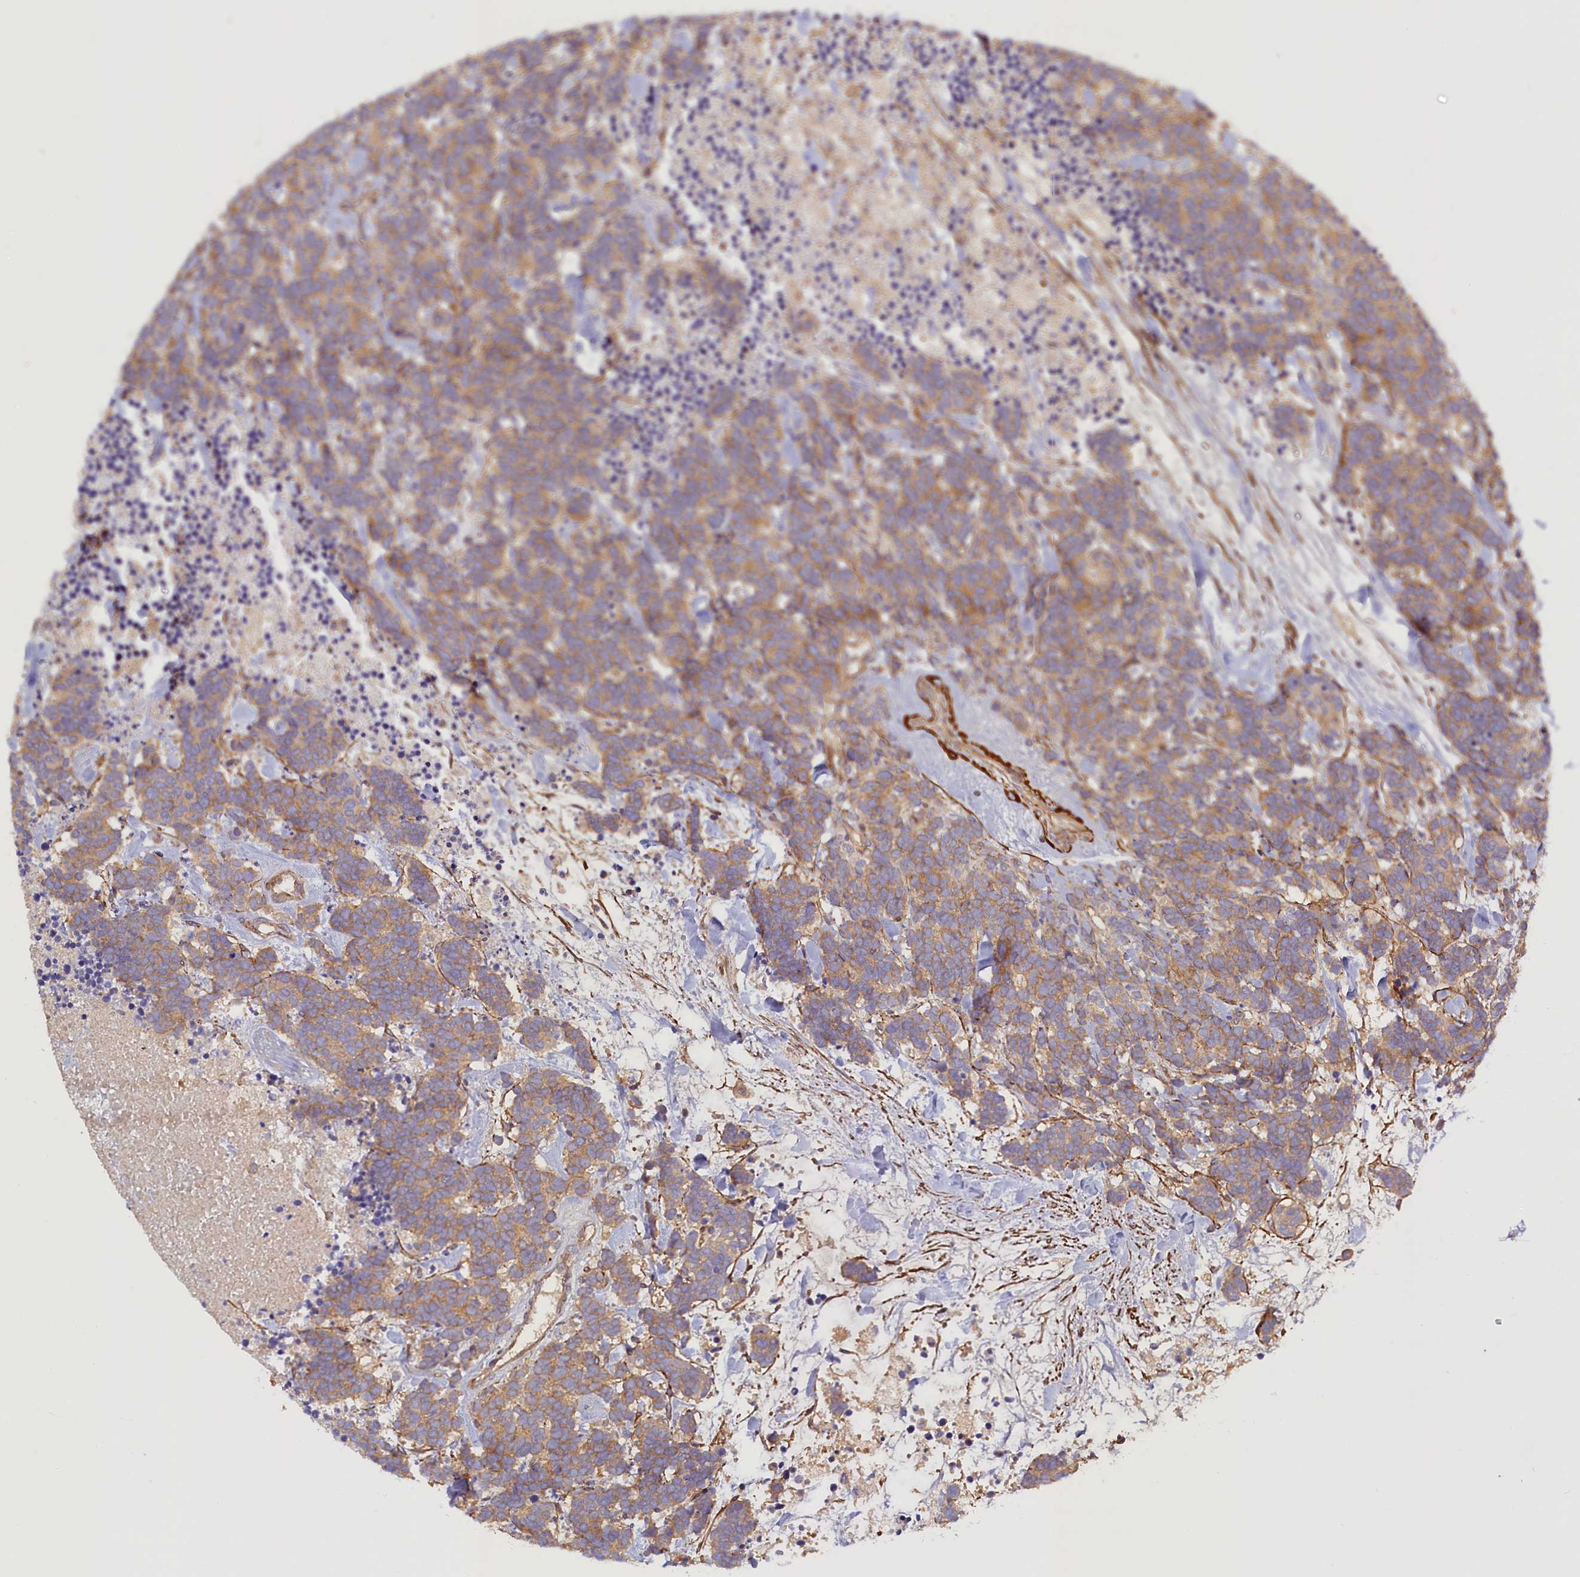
{"staining": {"intensity": "weak", "quantity": ">75%", "location": "cytoplasmic/membranous"}, "tissue": "carcinoid", "cell_type": "Tumor cells", "image_type": "cancer", "snomed": [{"axis": "morphology", "description": "Carcinoma, NOS"}, {"axis": "morphology", "description": "Carcinoid, malignant, NOS"}, {"axis": "topography", "description": "Prostate"}], "caption": "A brown stain shows weak cytoplasmic/membranous expression of a protein in carcinoma tumor cells.", "gene": "FUZ", "patient": {"sex": "male", "age": 57}}